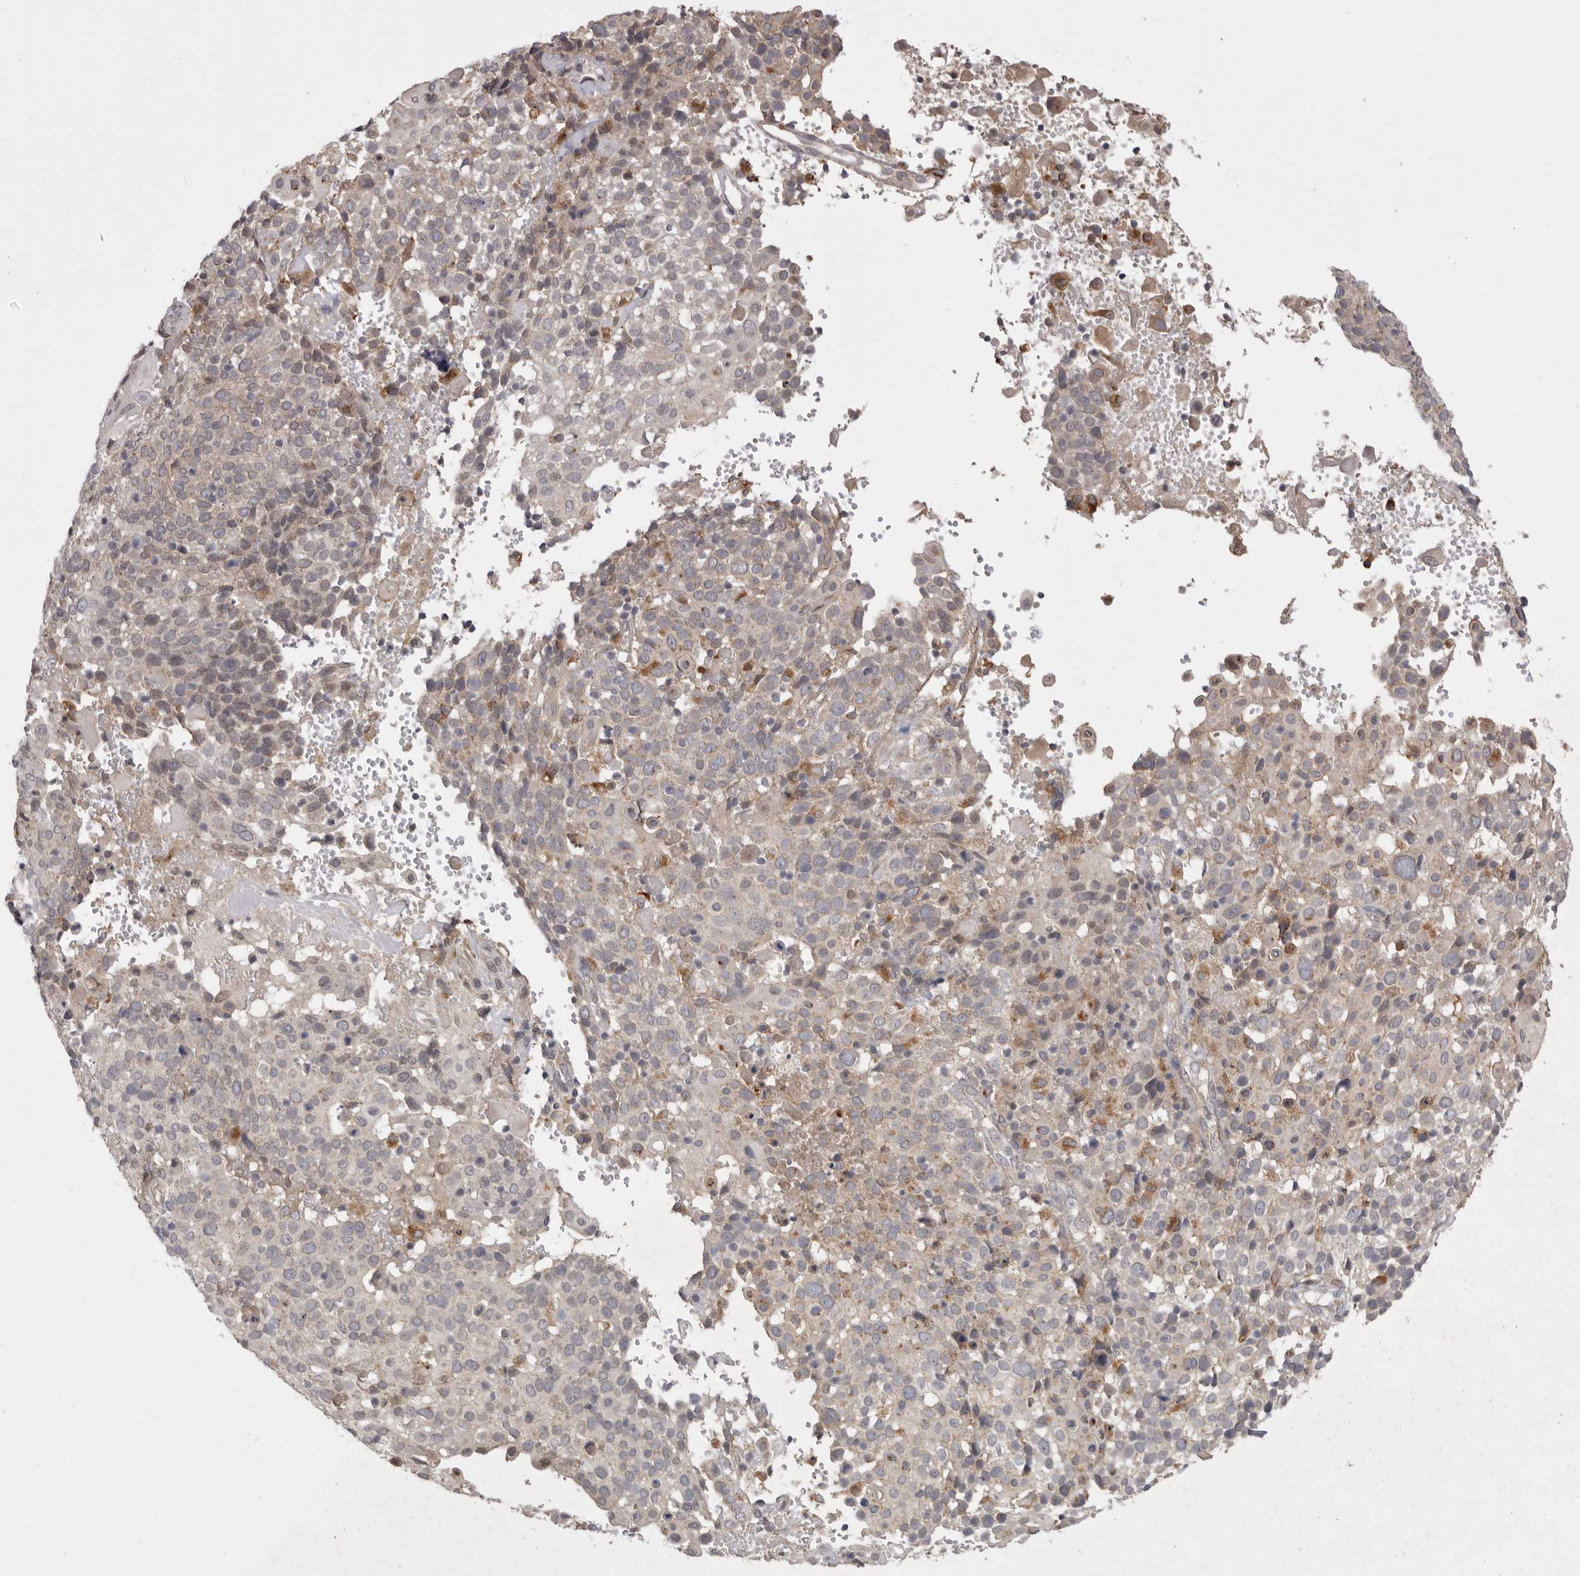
{"staining": {"intensity": "weak", "quantity": "<25%", "location": "cytoplasmic/membranous"}, "tissue": "cervical cancer", "cell_type": "Tumor cells", "image_type": "cancer", "snomed": [{"axis": "morphology", "description": "Squamous cell carcinoma, NOS"}, {"axis": "topography", "description": "Cervix"}], "caption": "A high-resolution histopathology image shows immunohistochemistry staining of squamous cell carcinoma (cervical), which displays no significant positivity in tumor cells.", "gene": "TLR3", "patient": {"sex": "female", "age": 74}}